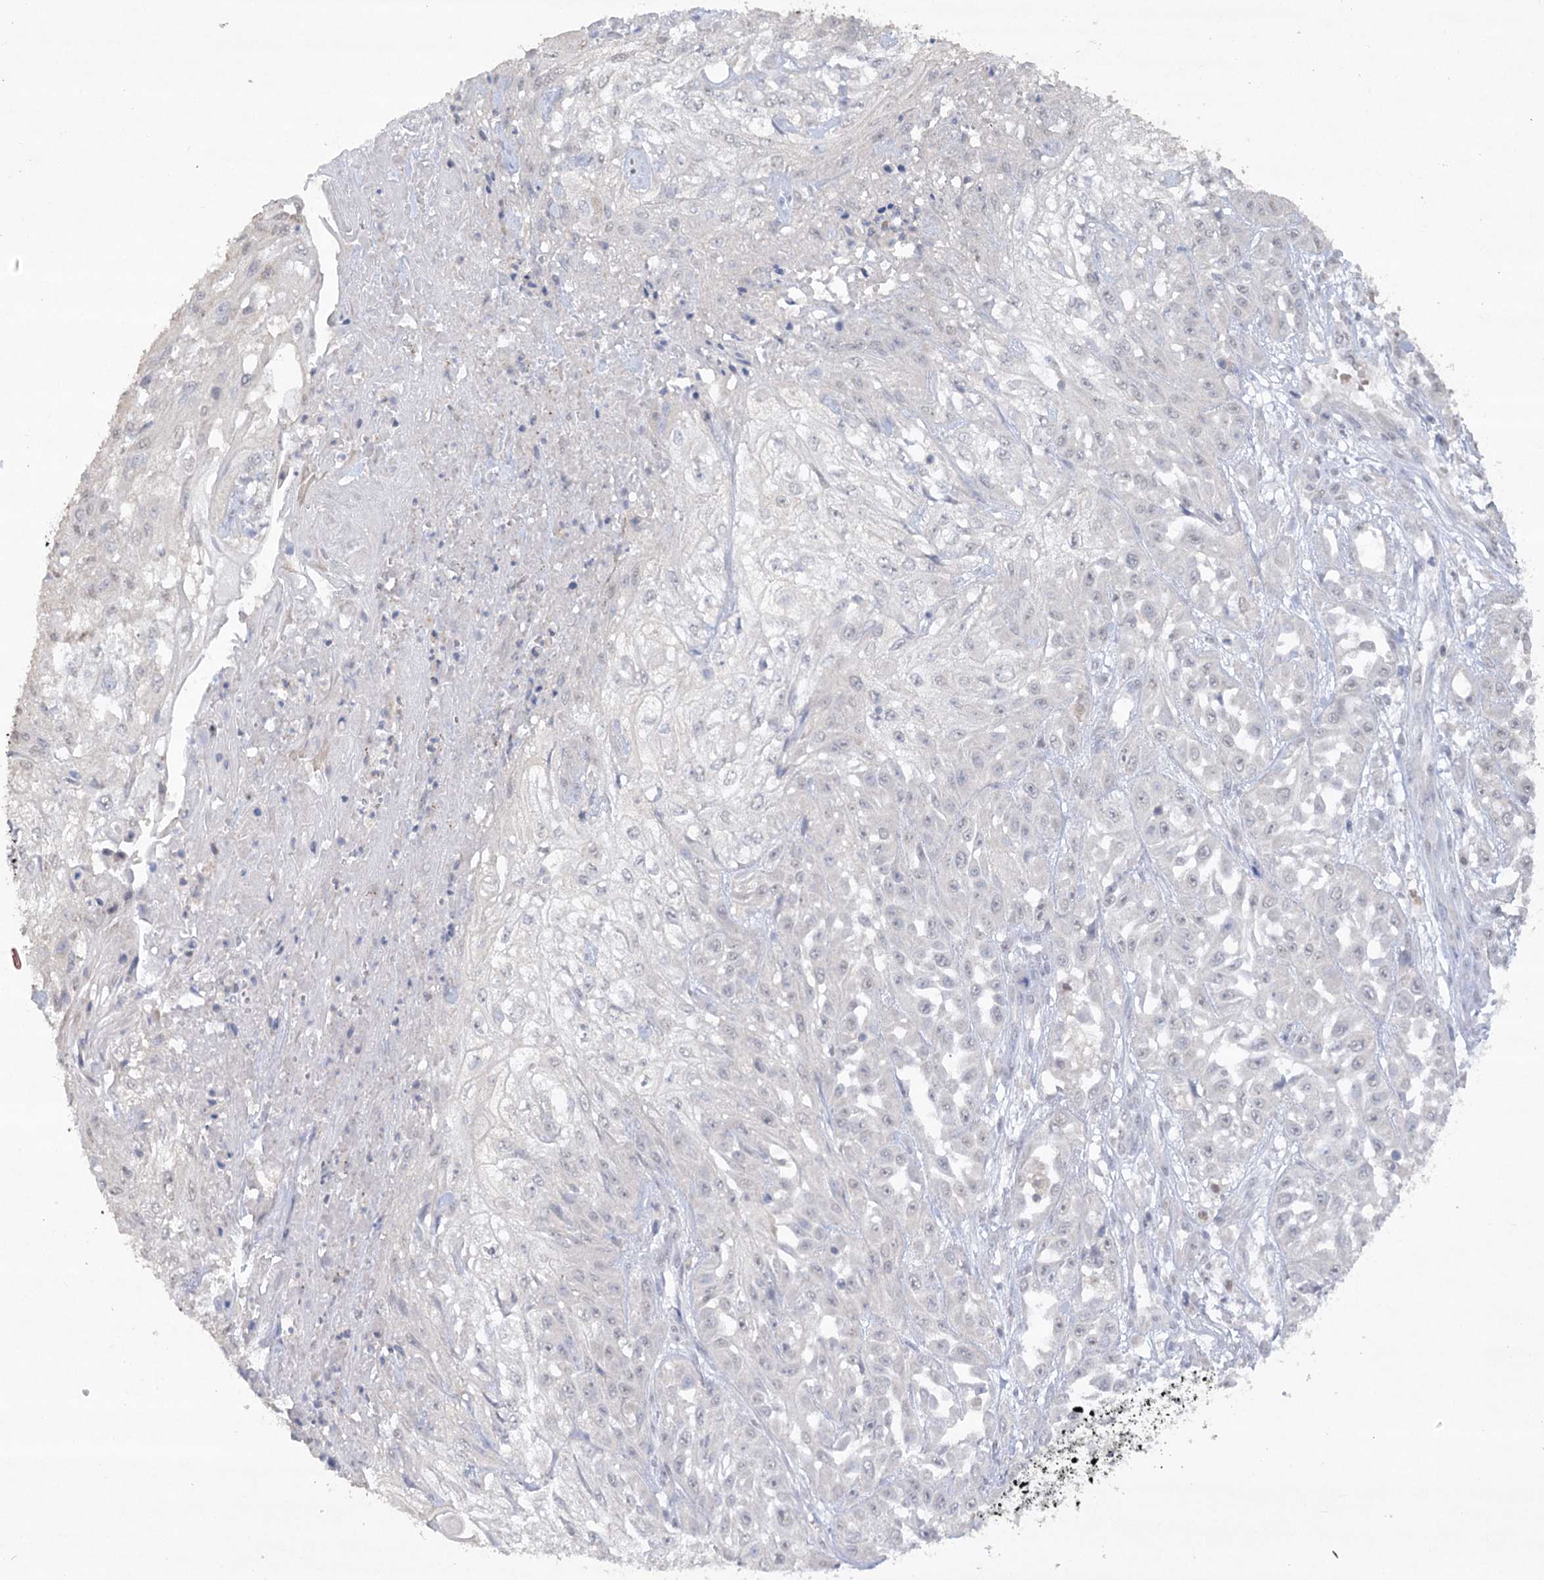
{"staining": {"intensity": "negative", "quantity": "none", "location": "none"}, "tissue": "skin cancer", "cell_type": "Tumor cells", "image_type": "cancer", "snomed": [{"axis": "morphology", "description": "Squamous cell carcinoma, NOS"}, {"axis": "morphology", "description": "Squamous cell carcinoma, metastatic, NOS"}, {"axis": "topography", "description": "Skin"}, {"axis": "topography", "description": "Lymph node"}], "caption": "Human skin cancer (metastatic squamous cell carcinoma) stained for a protein using IHC reveals no positivity in tumor cells.", "gene": "TRAF3IP1", "patient": {"sex": "male", "age": 75}}